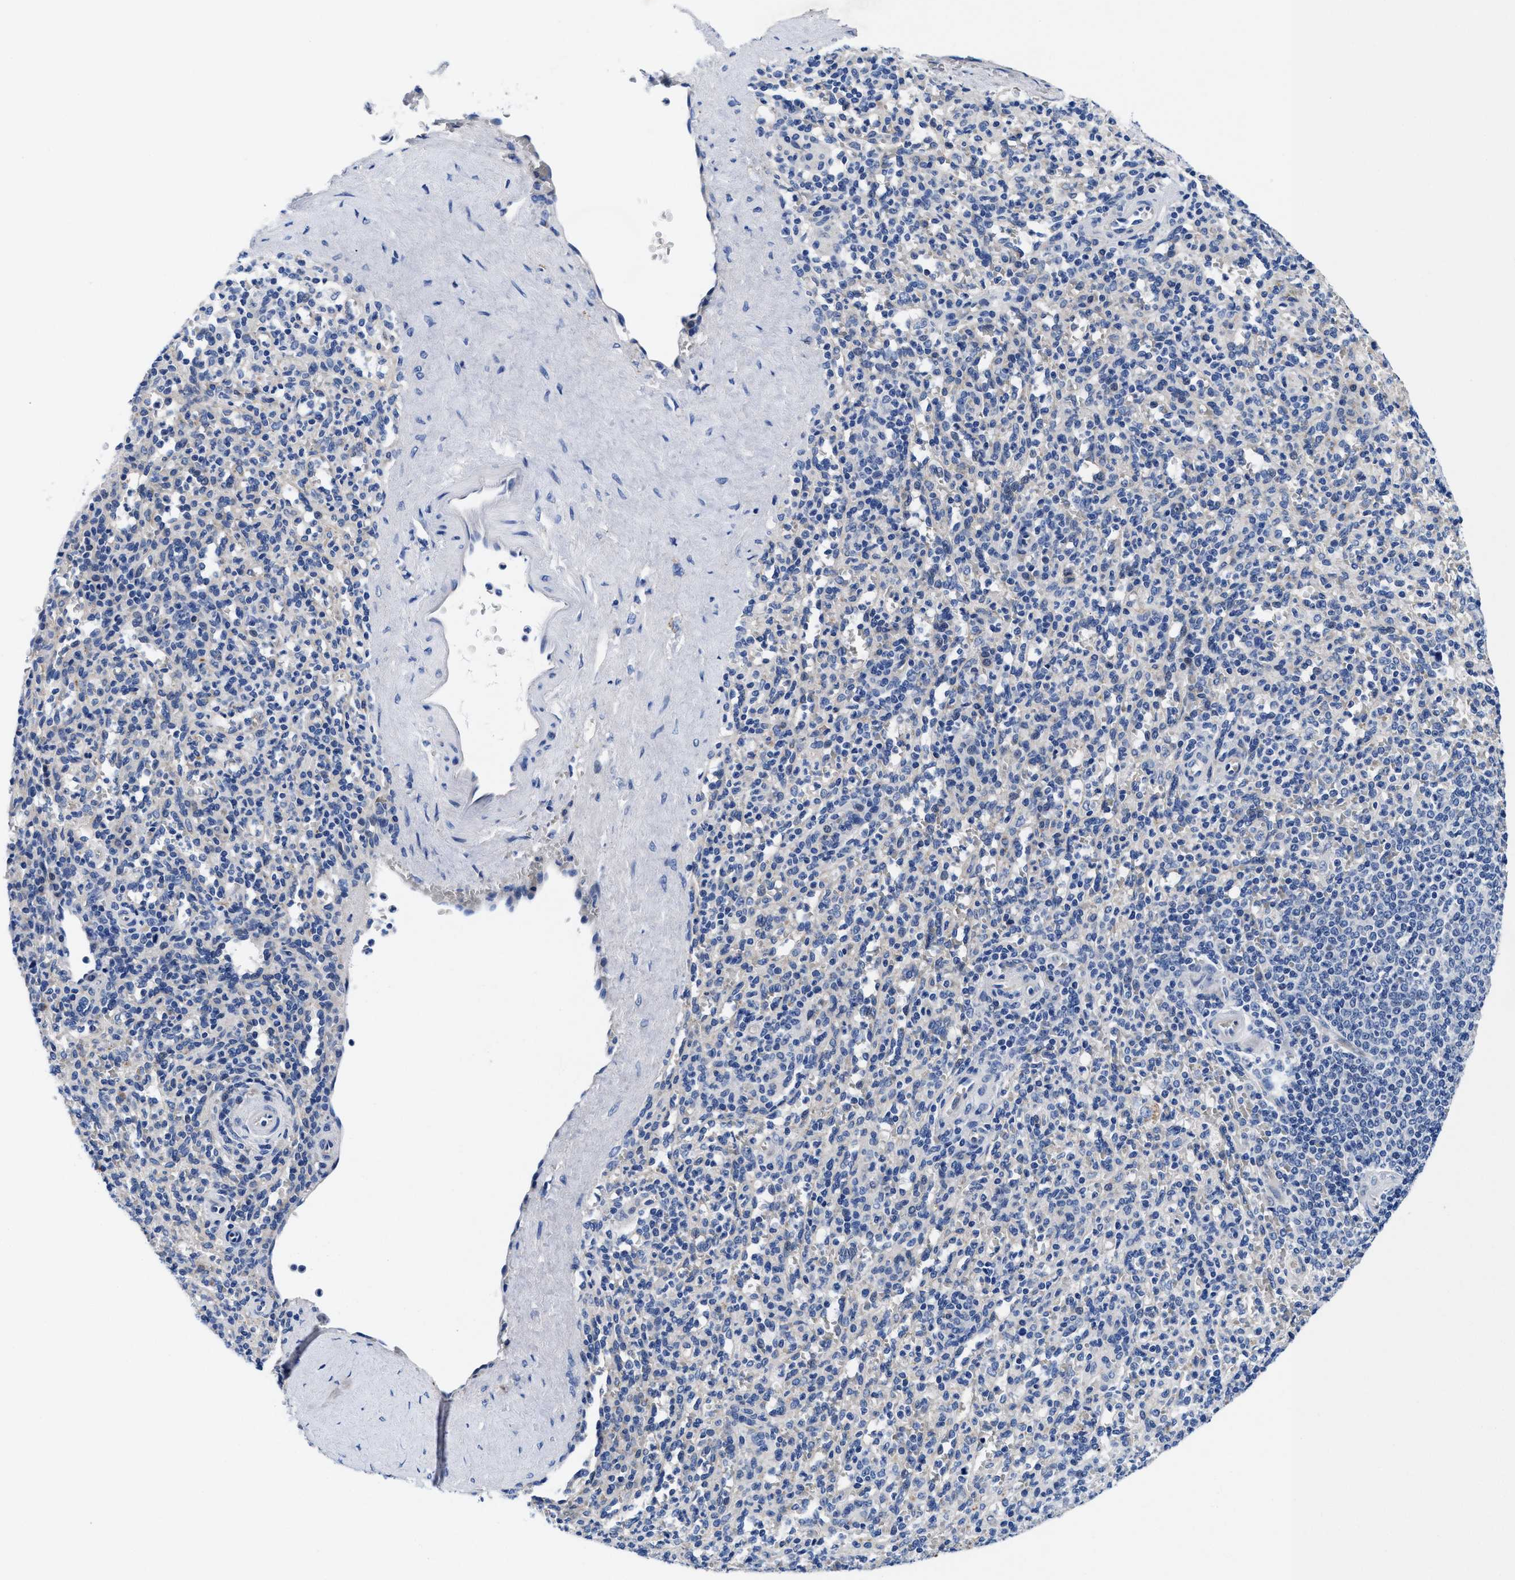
{"staining": {"intensity": "negative", "quantity": "none", "location": "none"}, "tissue": "spleen", "cell_type": "Cells in red pulp", "image_type": "normal", "snomed": [{"axis": "morphology", "description": "Normal tissue, NOS"}, {"axis": "topography", "description": "Spleen"}], "caption": "This micrograph is of normal spleen stained with immunohistochemistry (IHC) to label a protein in brown with the nuclei are counter-stained blue. There is no positivity in cells in red pulp. (DAB (3,3'-diaminobenzidine) IHC visualized using brightfield microscopy, high magnification).", "gene": "DHRS13", "patient": {"sex": "male", "age": 36}}